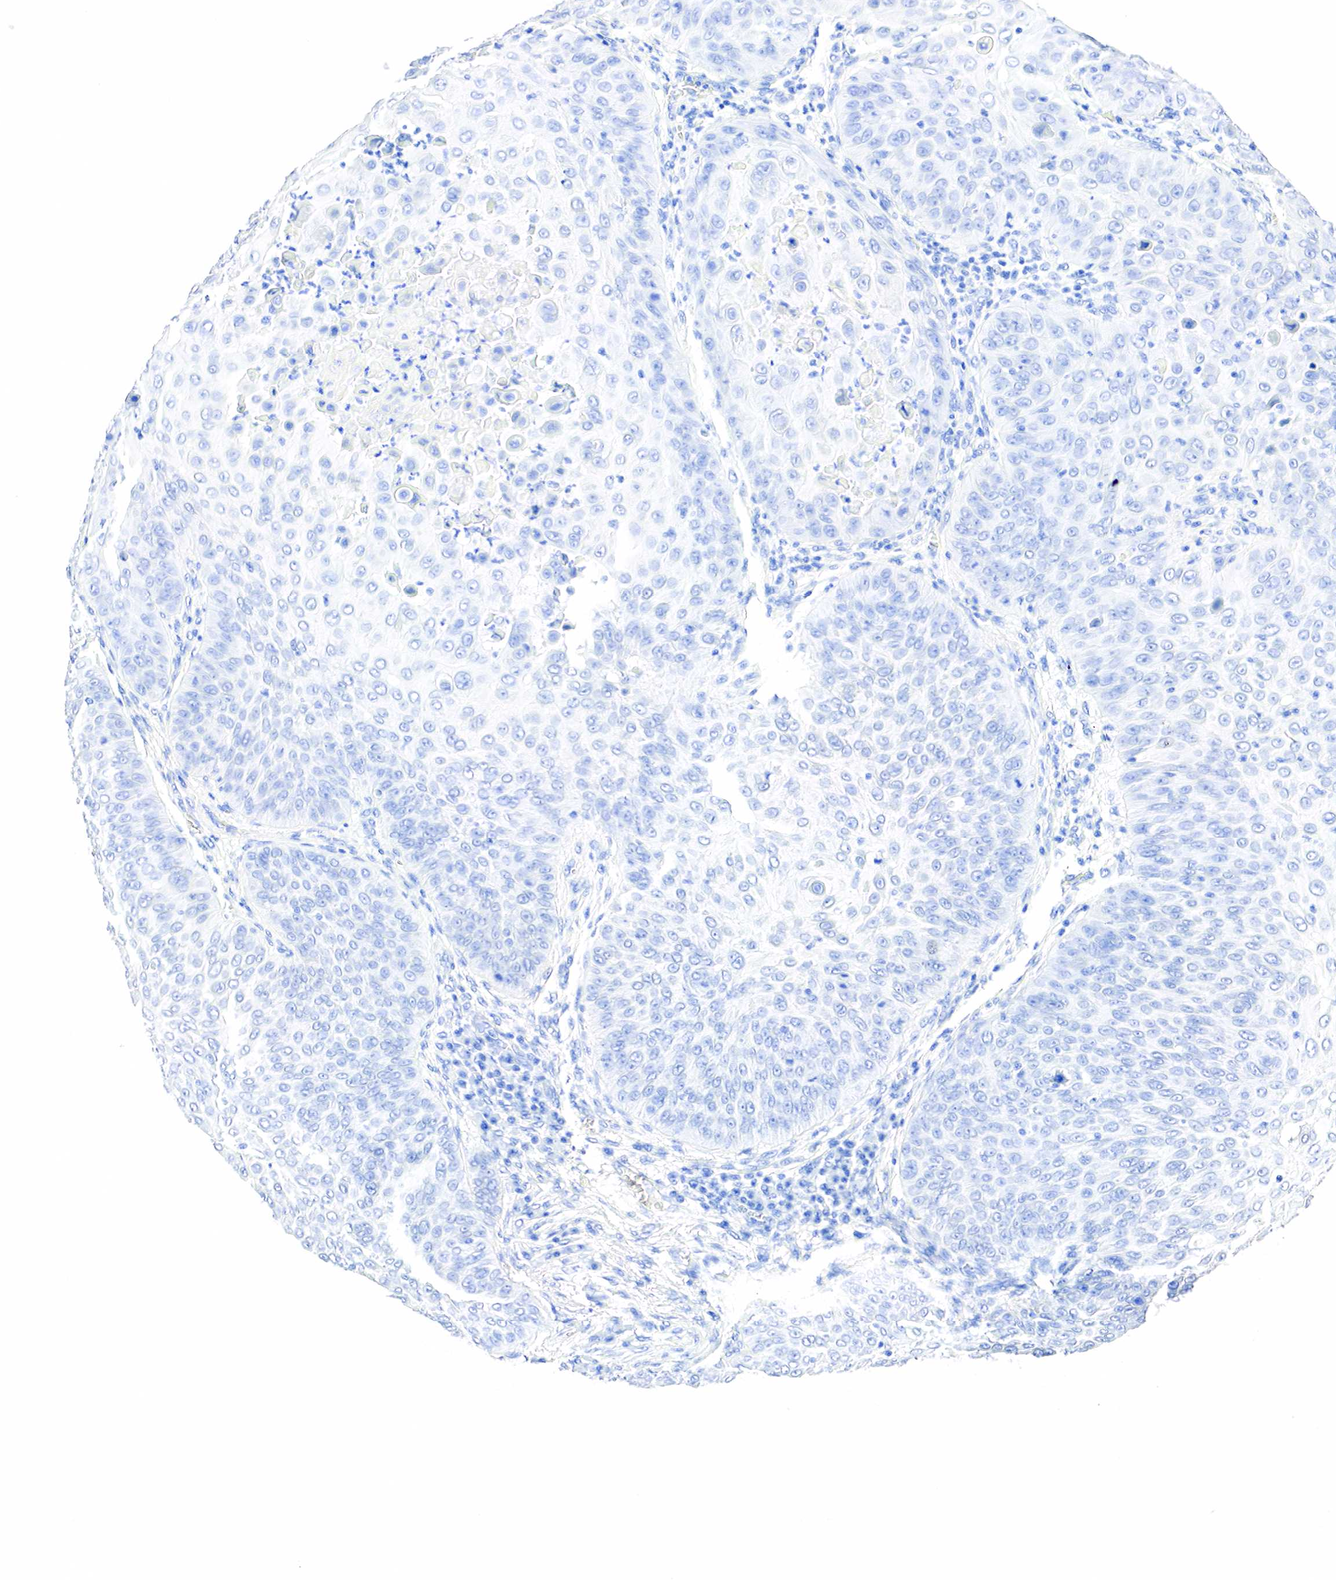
{"staining": {"intensity": "negative", "quantity": "none", "location": "none"}, "tissue": "skin cancer", "cell_type": "Tumor cells", "image_type": "cancer", "snomed": [{"axis": "morphology", "description": "Squamous cell carcinoma, NOS"}, {"axis": "topography", "description": "Skin"}], "caption": "Immunohistochemistry (IHC) micrograph of neoplastic tissue: human skin cancer (squamous cell carcinoma) stained with DAB (3,3'-diaminobenzidine) demonstrates no significant protein expression in tumor cells. (Stains: DAB IHC with hematoxylin counter stain, Microscopy: brightfield microscopy at high magnification).", "gene": "PTH", "patient": {"sex": "male", "age": 82}}